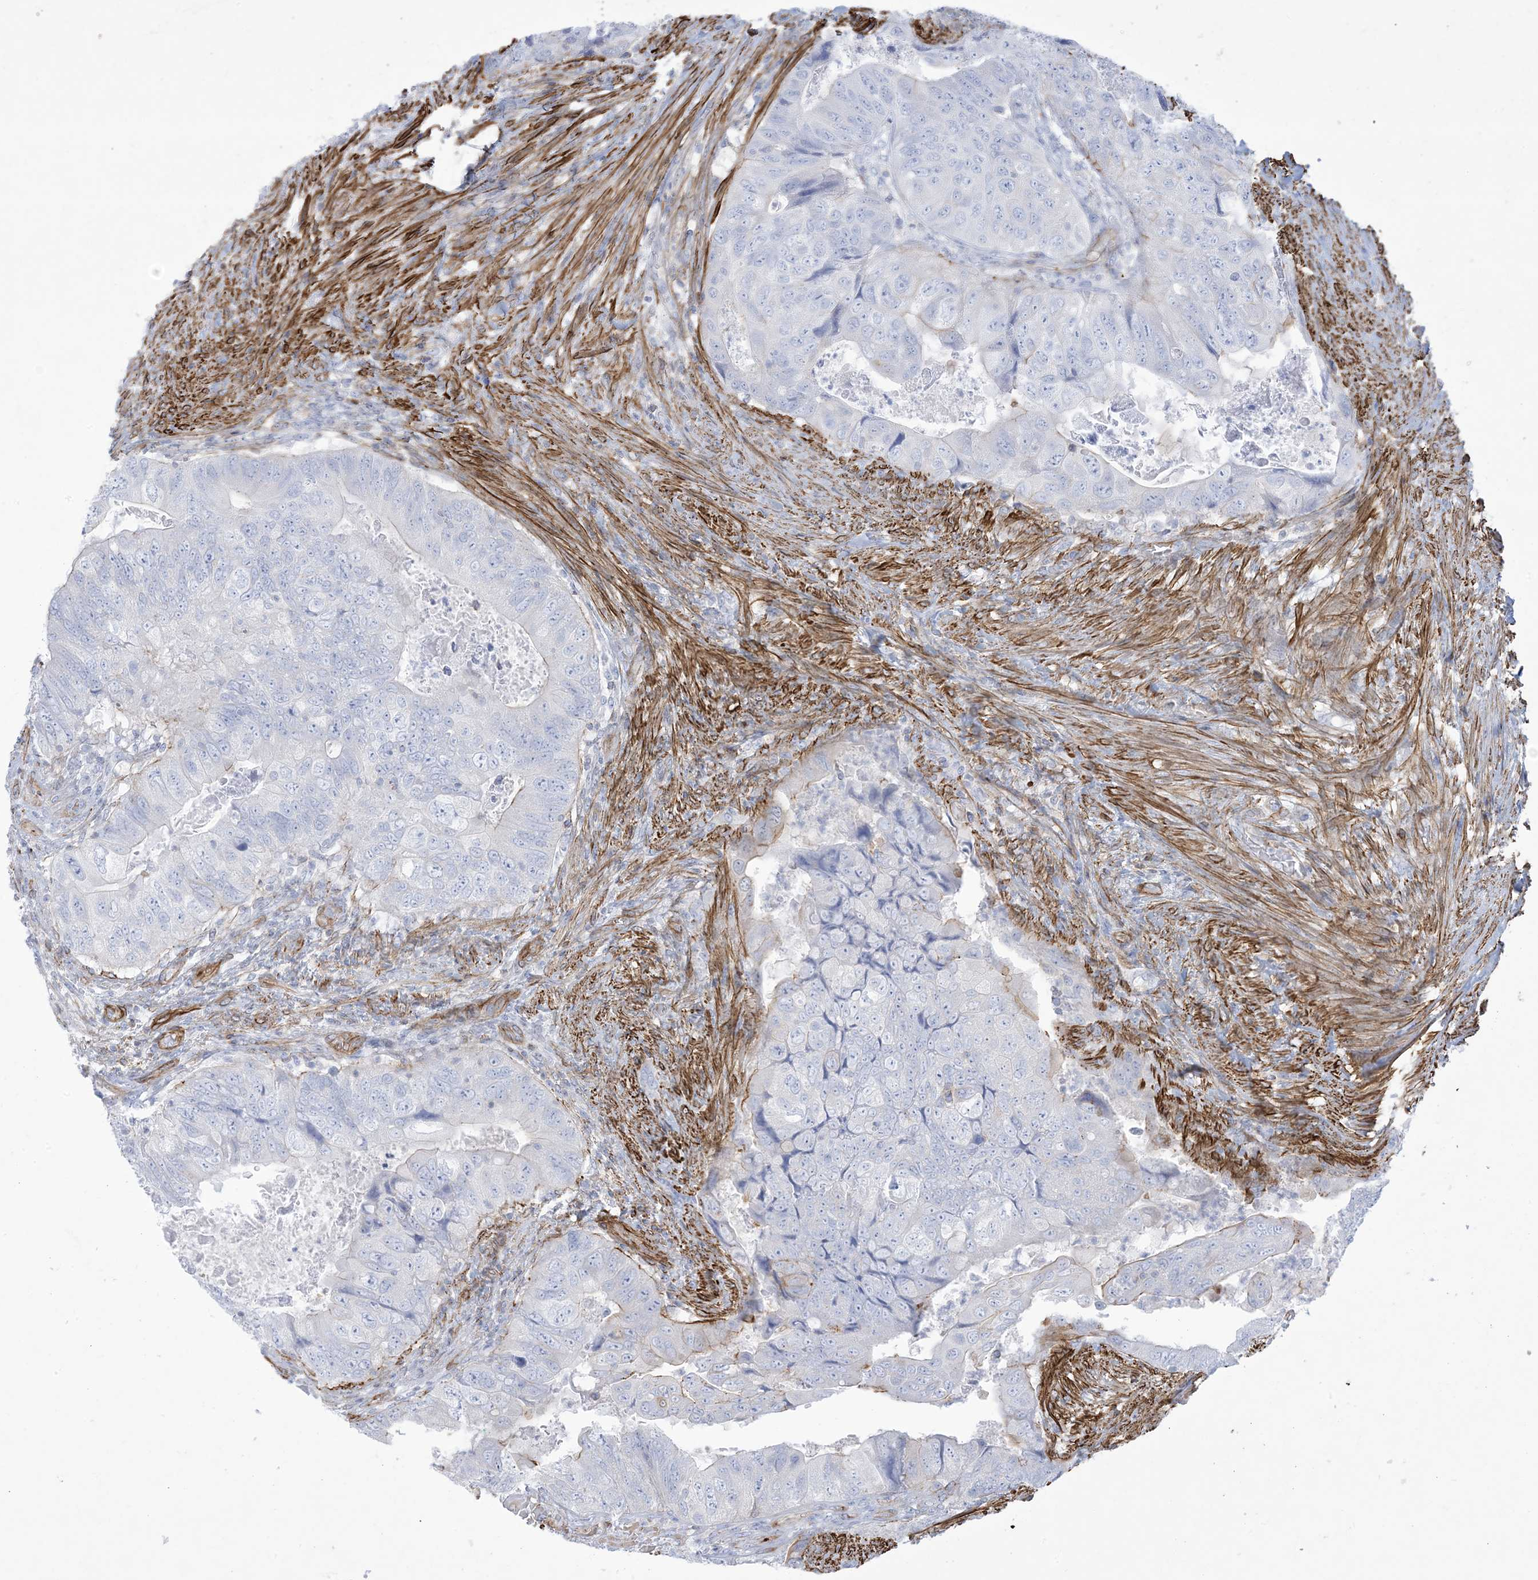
{"staining": {"intensity": "strong", "quantity": "<25%", "location": "cytoplasmic/membranous"}, "tissue": "colorectal cancer", "cell_type": "Tumor cells", "image_type": "cancer", "snomed": [{"axis": "morphology", "description": "Adenocarcinoma, NOS"}, {"axis": "topography", "description": "Rectum"}], "caption": "Immunohistochemistry (IHC) of colorectal adenocarcinoma demonstrates medium levels of strong cytoplasmic/membranous positivity in approximately <25% of tumor cells.", "gene": "B3GNT7", "patient": {"sex": "male", "age": 63}}